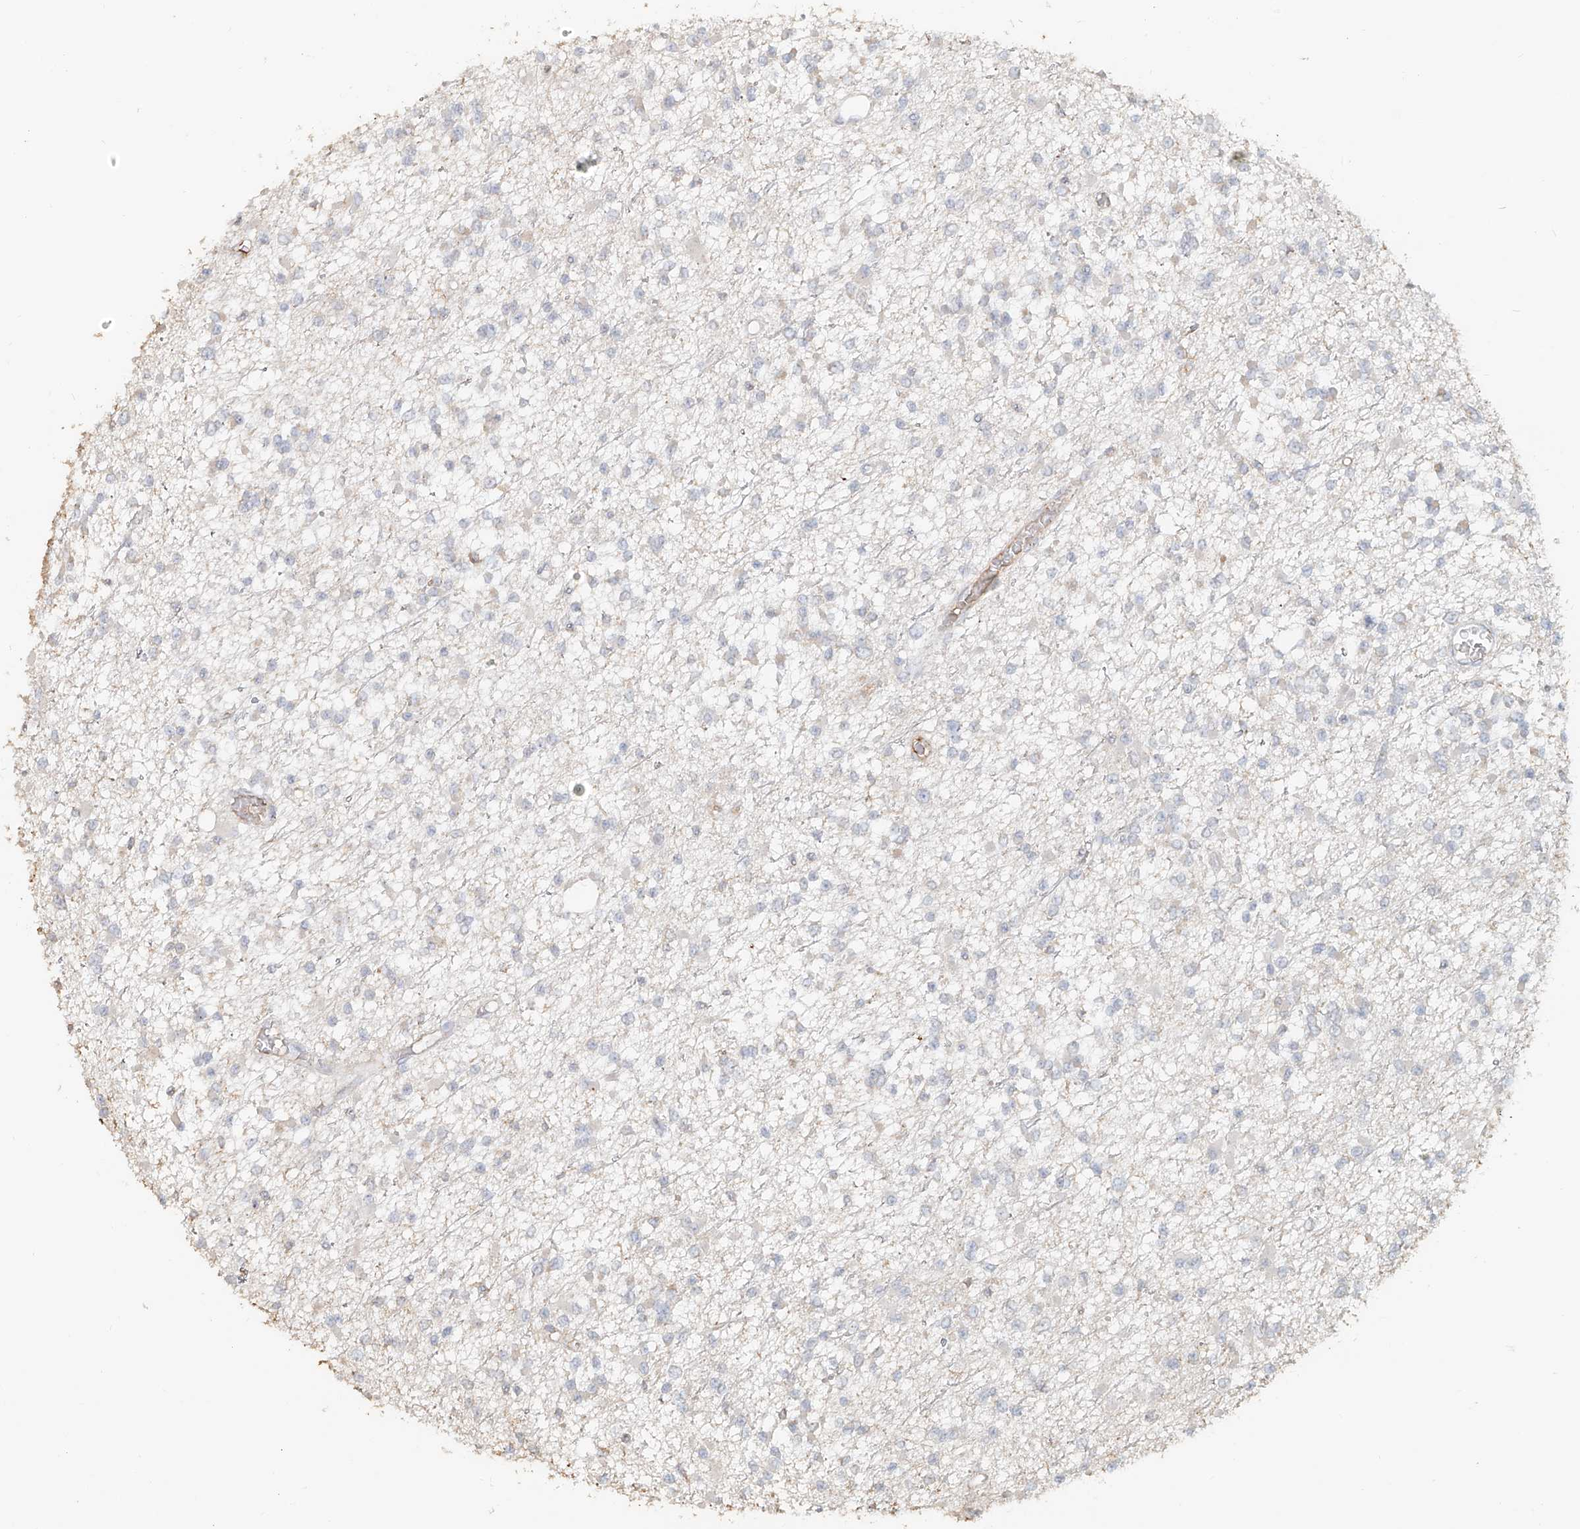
{"staining": {"intensity": "negative", "quantity": "none", "location": "none"}, "tissue": "glioma", "cell_type": "Tumor cells", "image_type": "cancer", "snomed": [{"axis": "morphology", "description": "Glioma, malignant, Low grade"}, {"axis": "topography", "description": "Brain"}], "caption": "A high-resolution photomicrograph shows immunohistochemistry (IHC) staining of glioma, which exhibits no significant staining in tumor cells.", "gene": "NPHS1", "patient": {"sex": "female", "age": 22}}